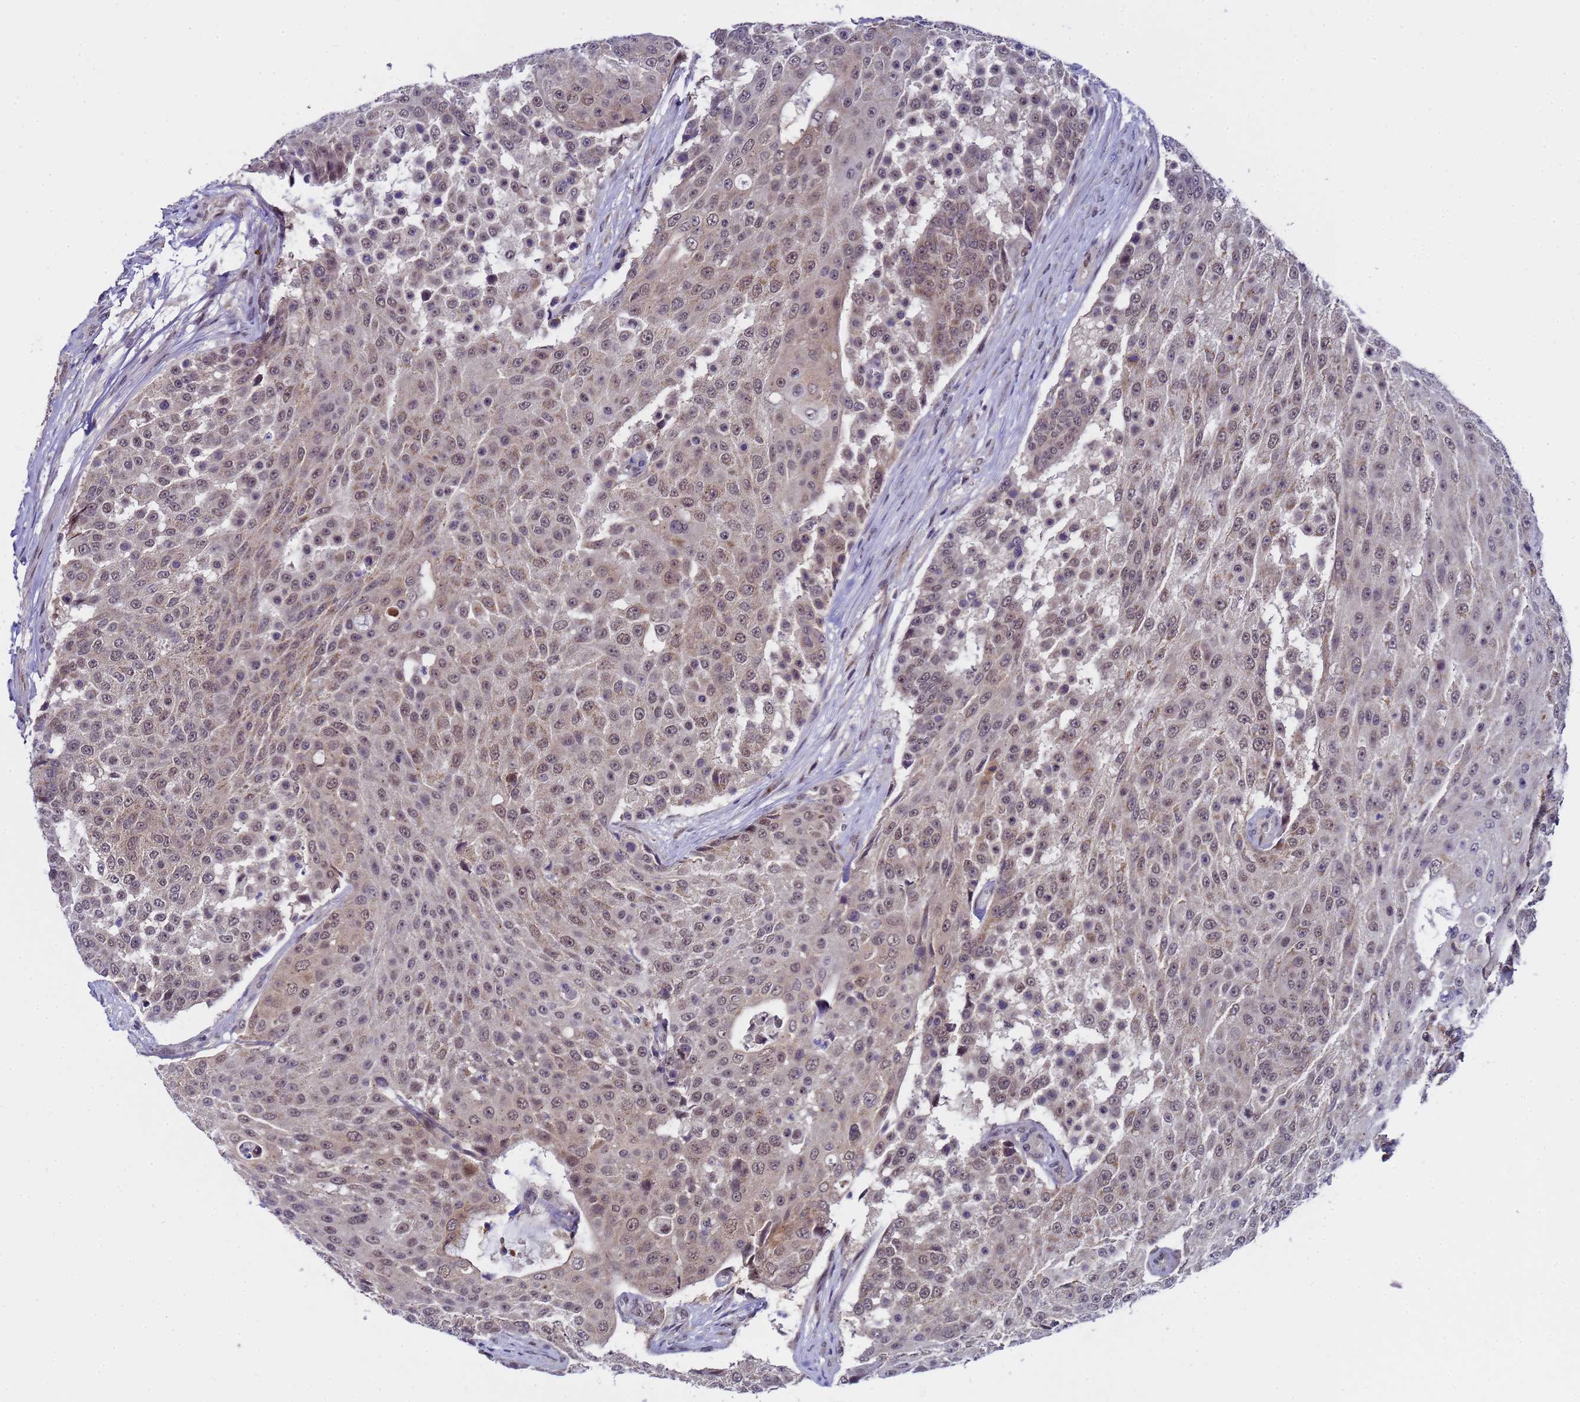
{"staining": {"intensity": "weak", "quantity": ">75%", "location": "cytoplasmic/membranous,nuclear"}, "tissue": "urothelial cancer", "cell_type": "Tumor cells", "image_type": "cancer", "snomed": [{"axis": "morphology", "description": "Urothelial carcinoma, High grade"}, {"axis": "topography", "description": "Urinary bladder"}], "caption": "Immunohistochemical staining of urothelial cancer reveals low levels of weak cytoplasmic/membranous and nuclear positivity in about >75% of tumor cells.", "gene": "ANAPC13", "patient": {"sex": "female", "age": 63}}